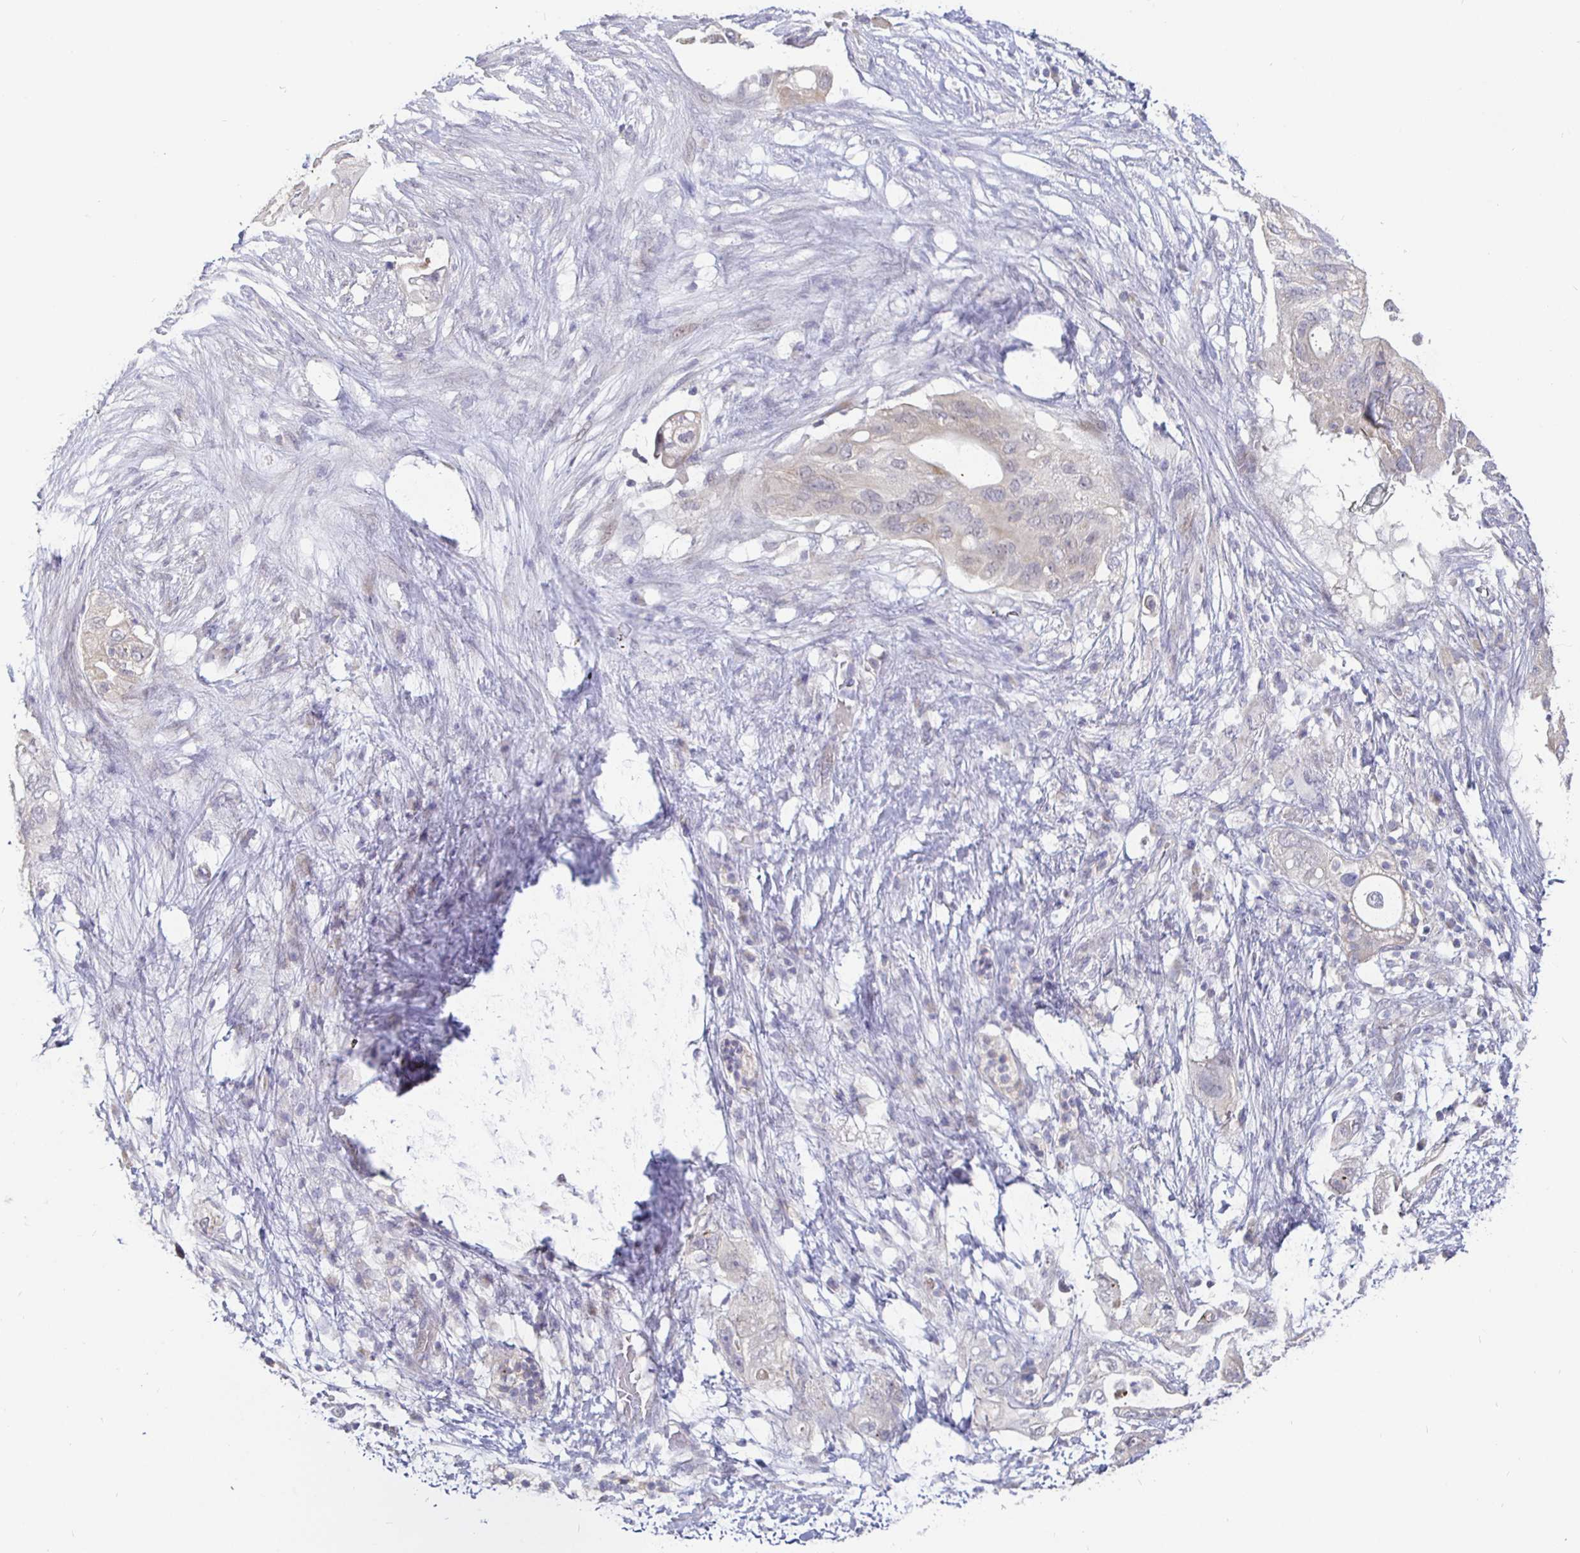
{"staining": {"intensity": "negative", "quantity": "none", "location": "none"}, "tissue": "pancreatic cancer", "cell_type": "Tumor cells", "image_type": "cancer", "snomed": [{"axis": "morphology", "description": "Adenocarcinoma, NOS"}, {"axis": "topography", "description": "Pancreas"}], "caption": "Immunohistochemistry (IHC) photomicrograph of human pancreatic adenocarcinoma stained for a protein (brown), which displays no positivity in tumor cells.", "gene": "CIT", "patient": {"sex": "female", "age": 72}}